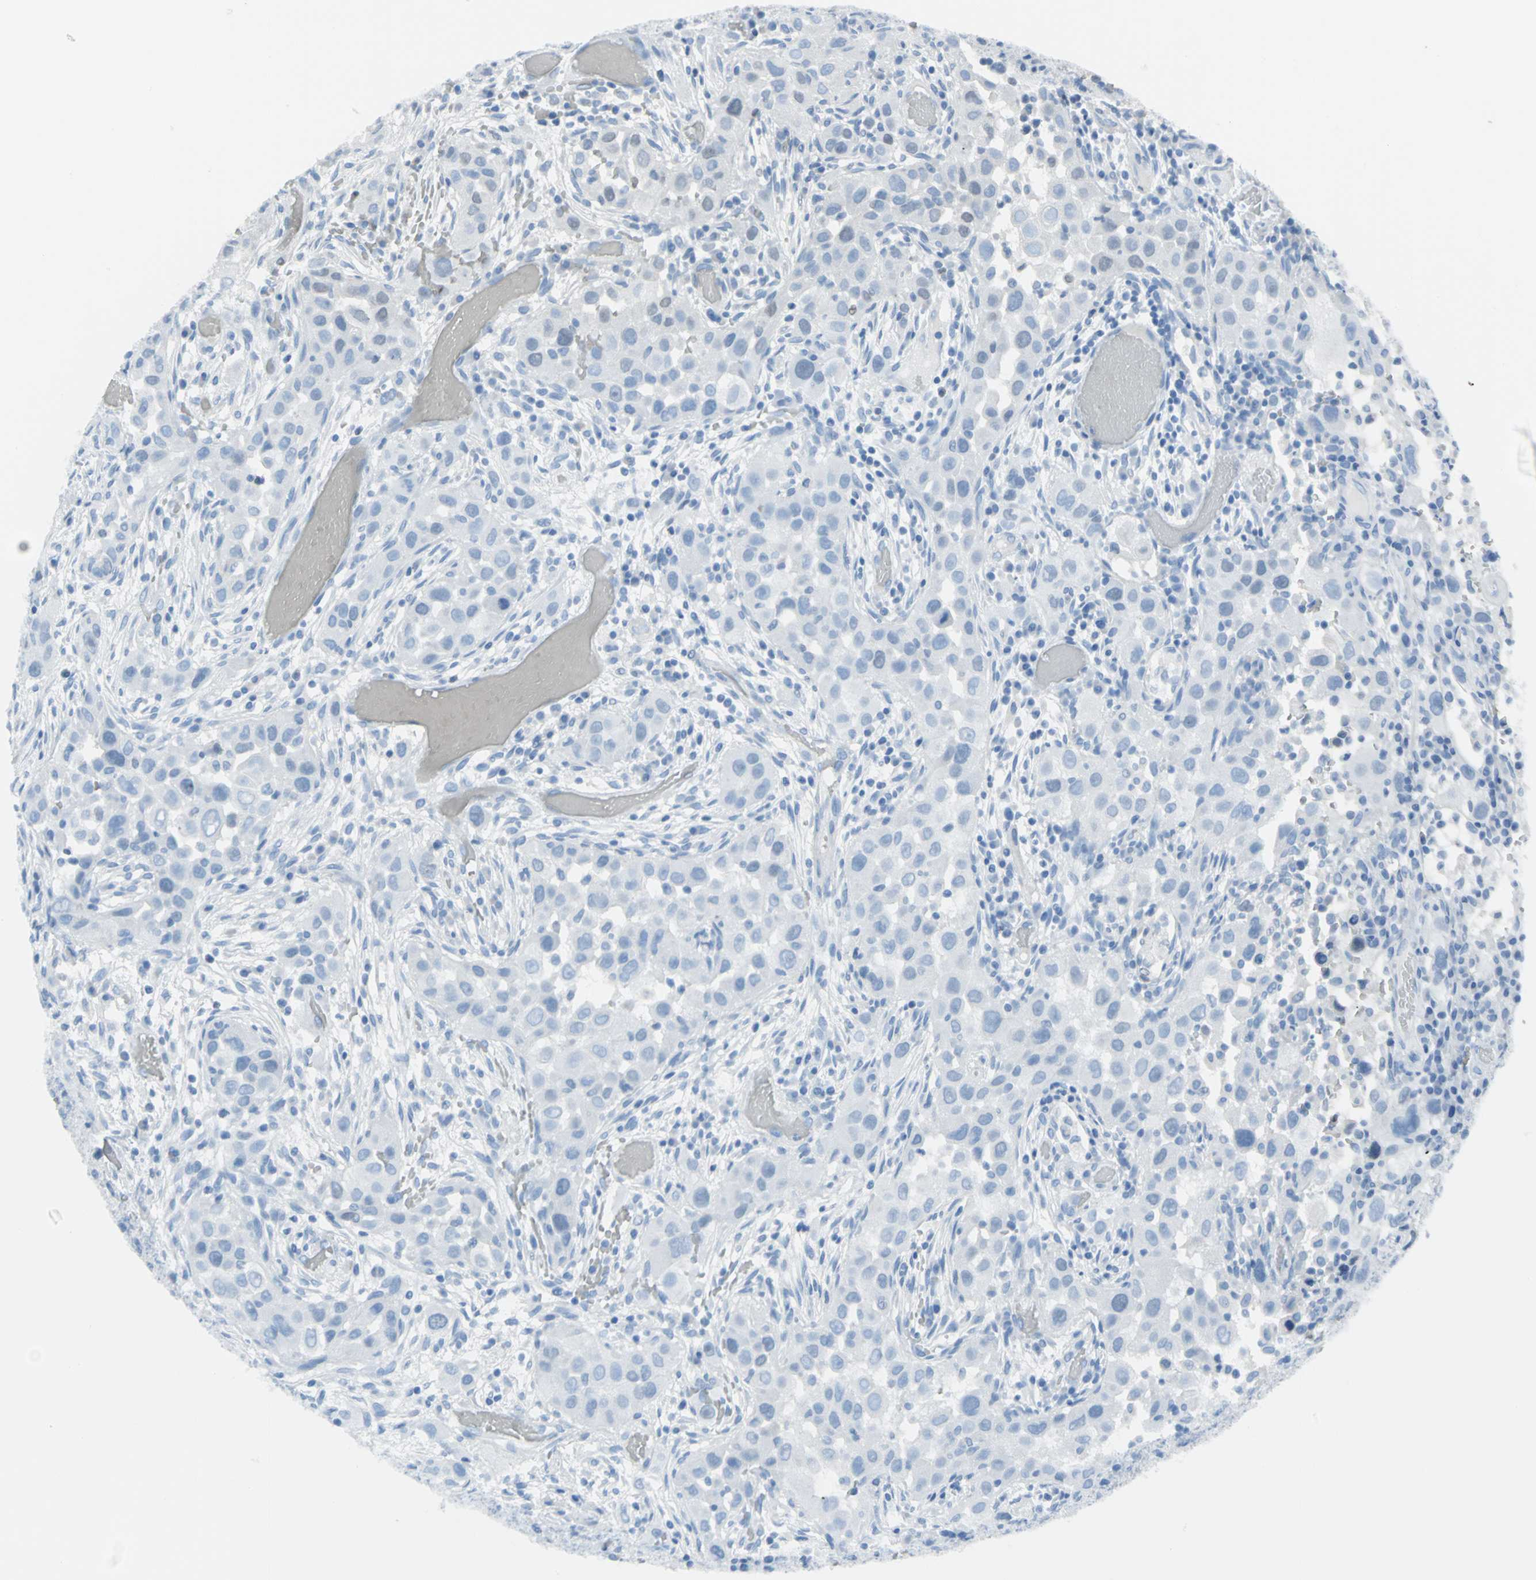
{"staining": {"intensity": "weak", "quantity": "<25%", "location": "nuclear"}, "tissue": "head and neck cancer", "cell_type": "Tumor cells", "image_type": "cancer", "snomed": [{"axis": "morphology", "description": "Carcinoma, NOS"}, {"axis": "topography", "description": "Head-Neck"}], "caption": "Tumor cells show no significant positivity in head and neck cancer (carcinoma).", "gene": "MCM3", "patient": {"sex": "male", "age": 87}}